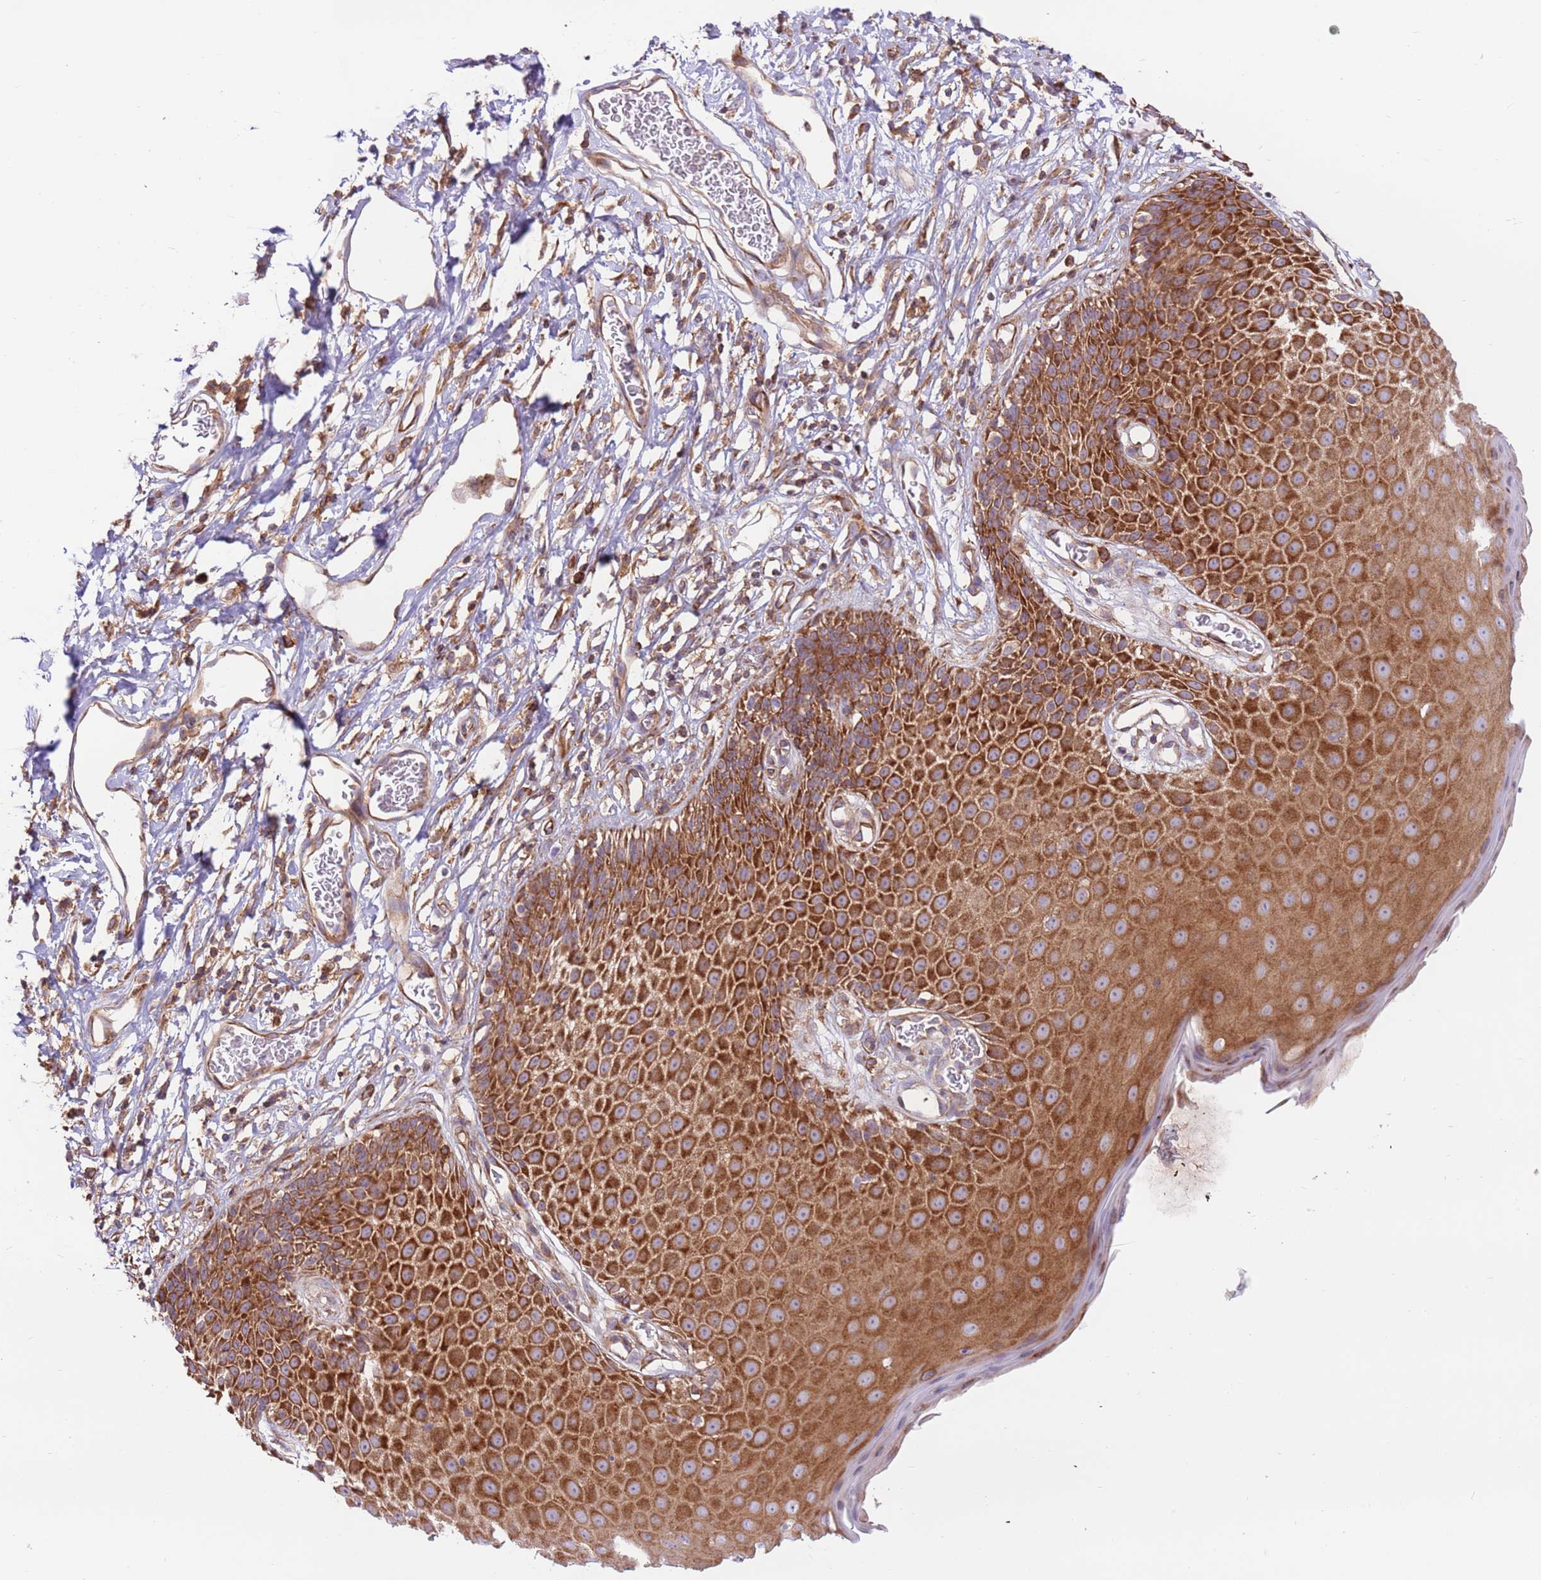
{"staining": {"intensity": "strong", "quantity": ">75%", "location": "cytoplasmic/membranous"}, "tissue": "skin", "cell_type": "Epidermal cells", "image_type": "normal", "snomed": [{"axis": "morphology", "description": "Normal tissue, NOS"}, {"axis": "topography", "description": "Vulva"}], "caption": "The micrograph displays immunohistochemical staining of unremarkable skin. There is strong cytoplasmic/membranous staining is appreciated in about >75% of epidermal cells. Using DAB (3,3'-diaminobenzidine) (brown) and hematoxylin (blue) stains, captured at high magnification using brightfield microscopy.", "gene": "DDX19B", "patient": {"sex": "female", "age": 68}}